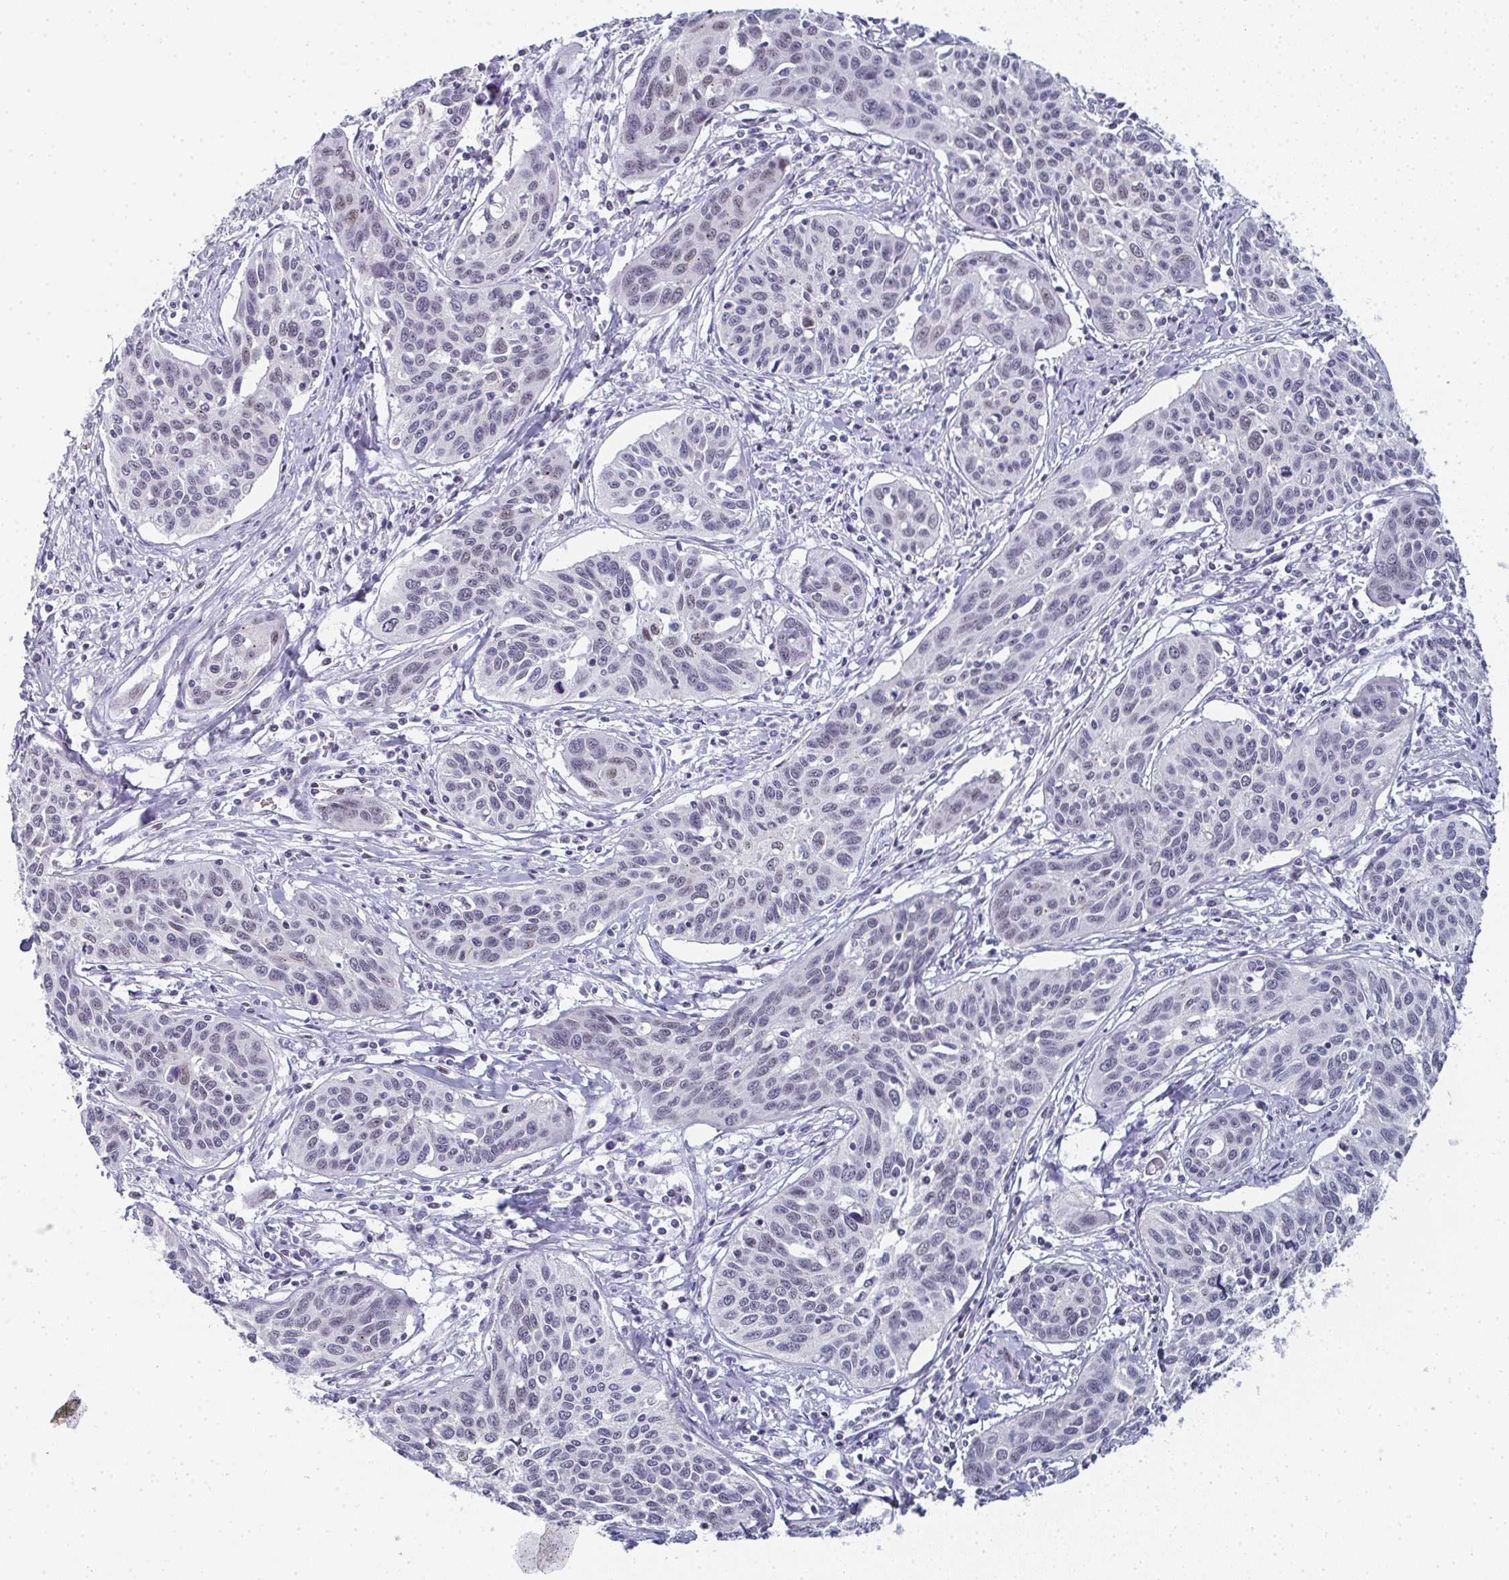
{"staining": {"intensity": "negative", "quantity": "none", "location": "none"}, "tissue": "cervical cancer", "cell_type": "Tumor cells", "image_type": "cancer", "snomed": [{"axis": "morphology", "description": "Squamous cell carcinoma, NOS"}, {"axis": "topography", "description": "Cervix"}], "caption": "IHC photomicrograph of squamous cell carcinoma (cervical) stained for a protein (brown), which shows no staining in tumor cells.", "gene": "PYCR3", "patient": {"sex": "female", "age": 31}}